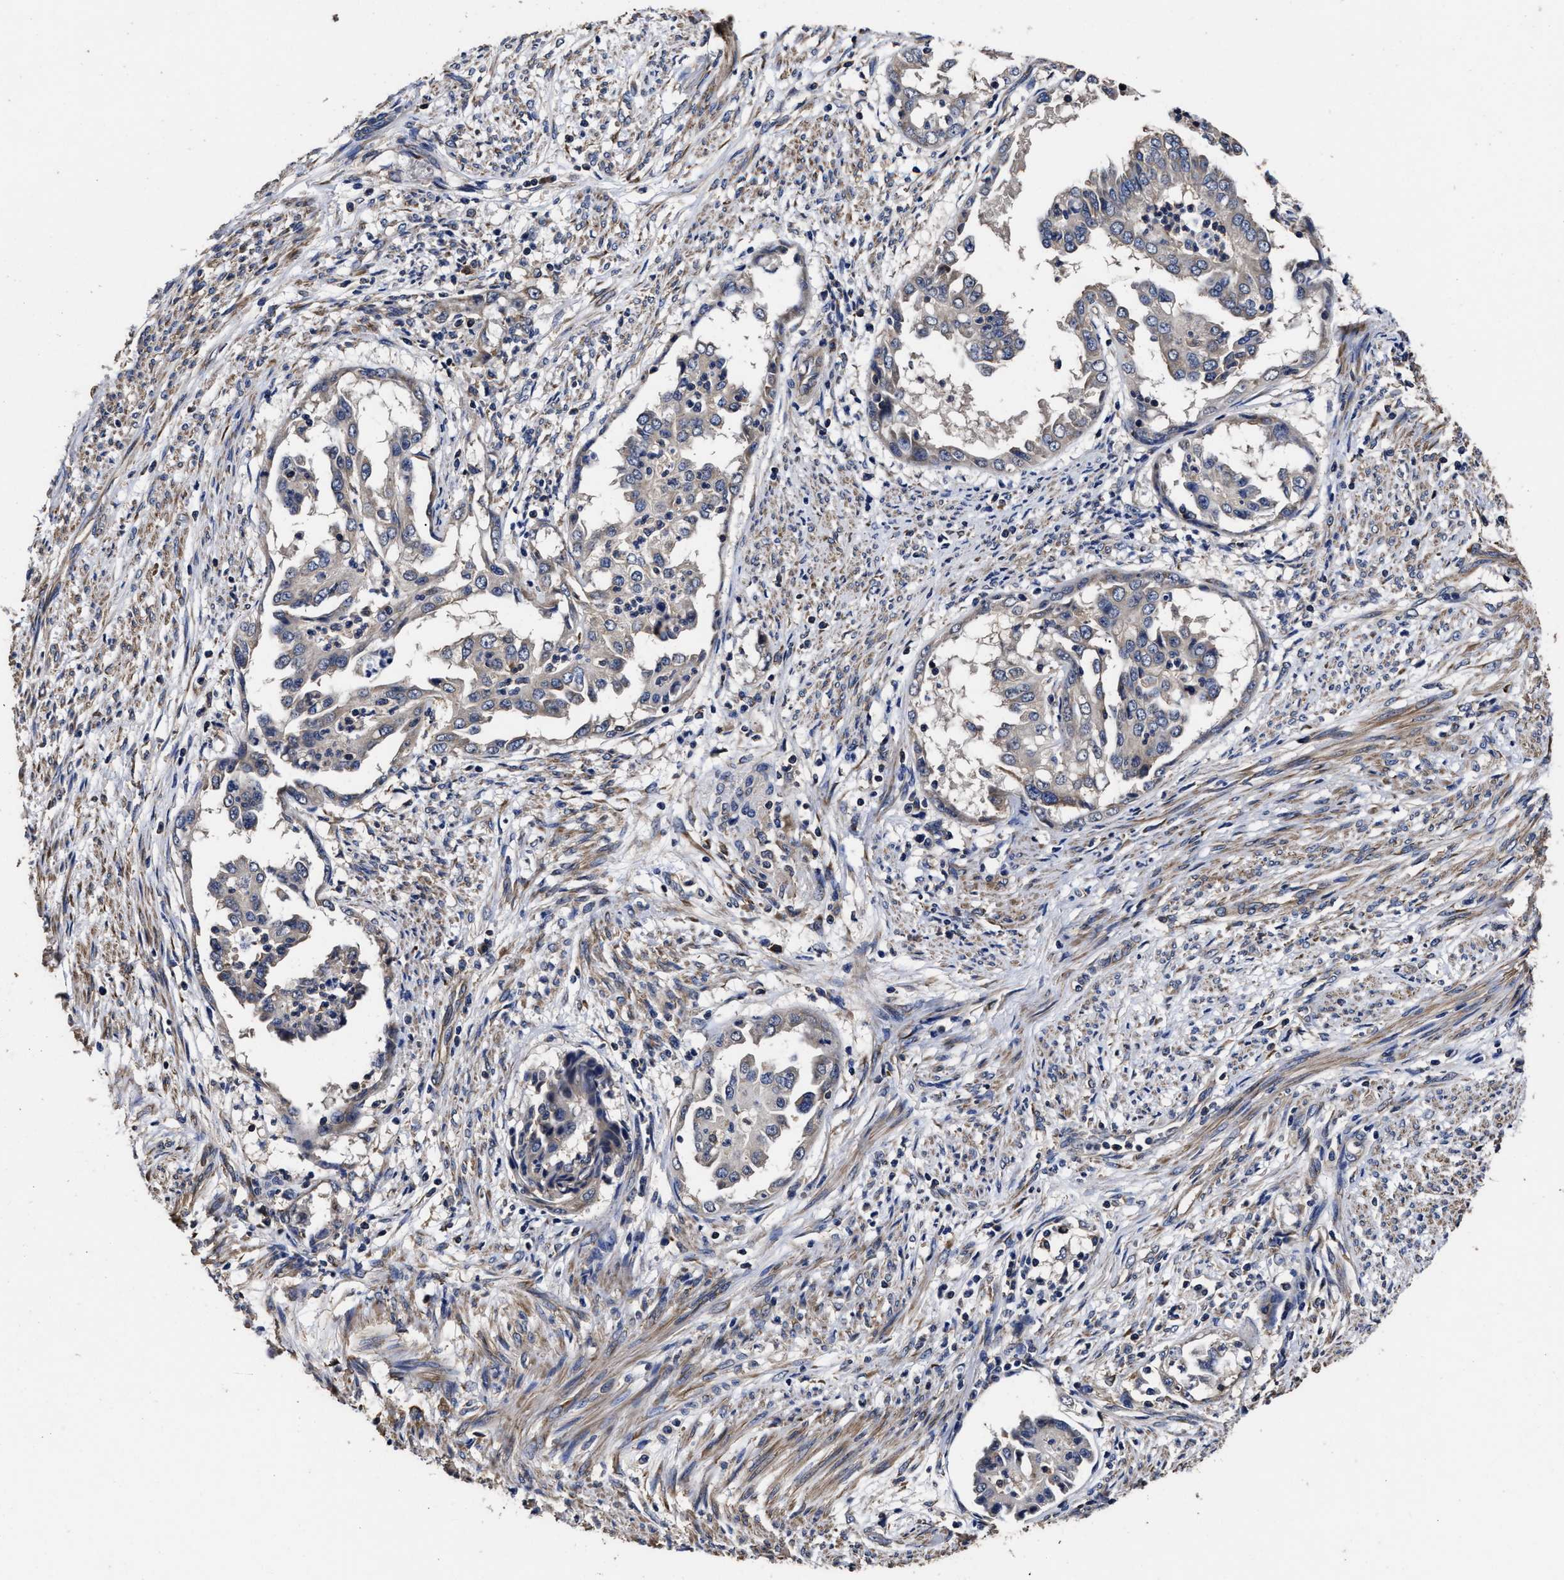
{"staining": {"intensity": "negative", "quantity": "none", "location": "none"}, "tissue": "endometrial cancer", "cell_type": "Tumor cells", "image_type": "cancer", "snomed": [{"axis": "morphology", "description": "Adenocarcinoma, NOS"}, {"axis": "topography", "description": "Endometrium"}], "caption": "Tumor cells are negative for protein expression in human adenocarcinoma (endometrial).", "gene": "AVEN", "patient": {"sex": "female", "age": 85}}